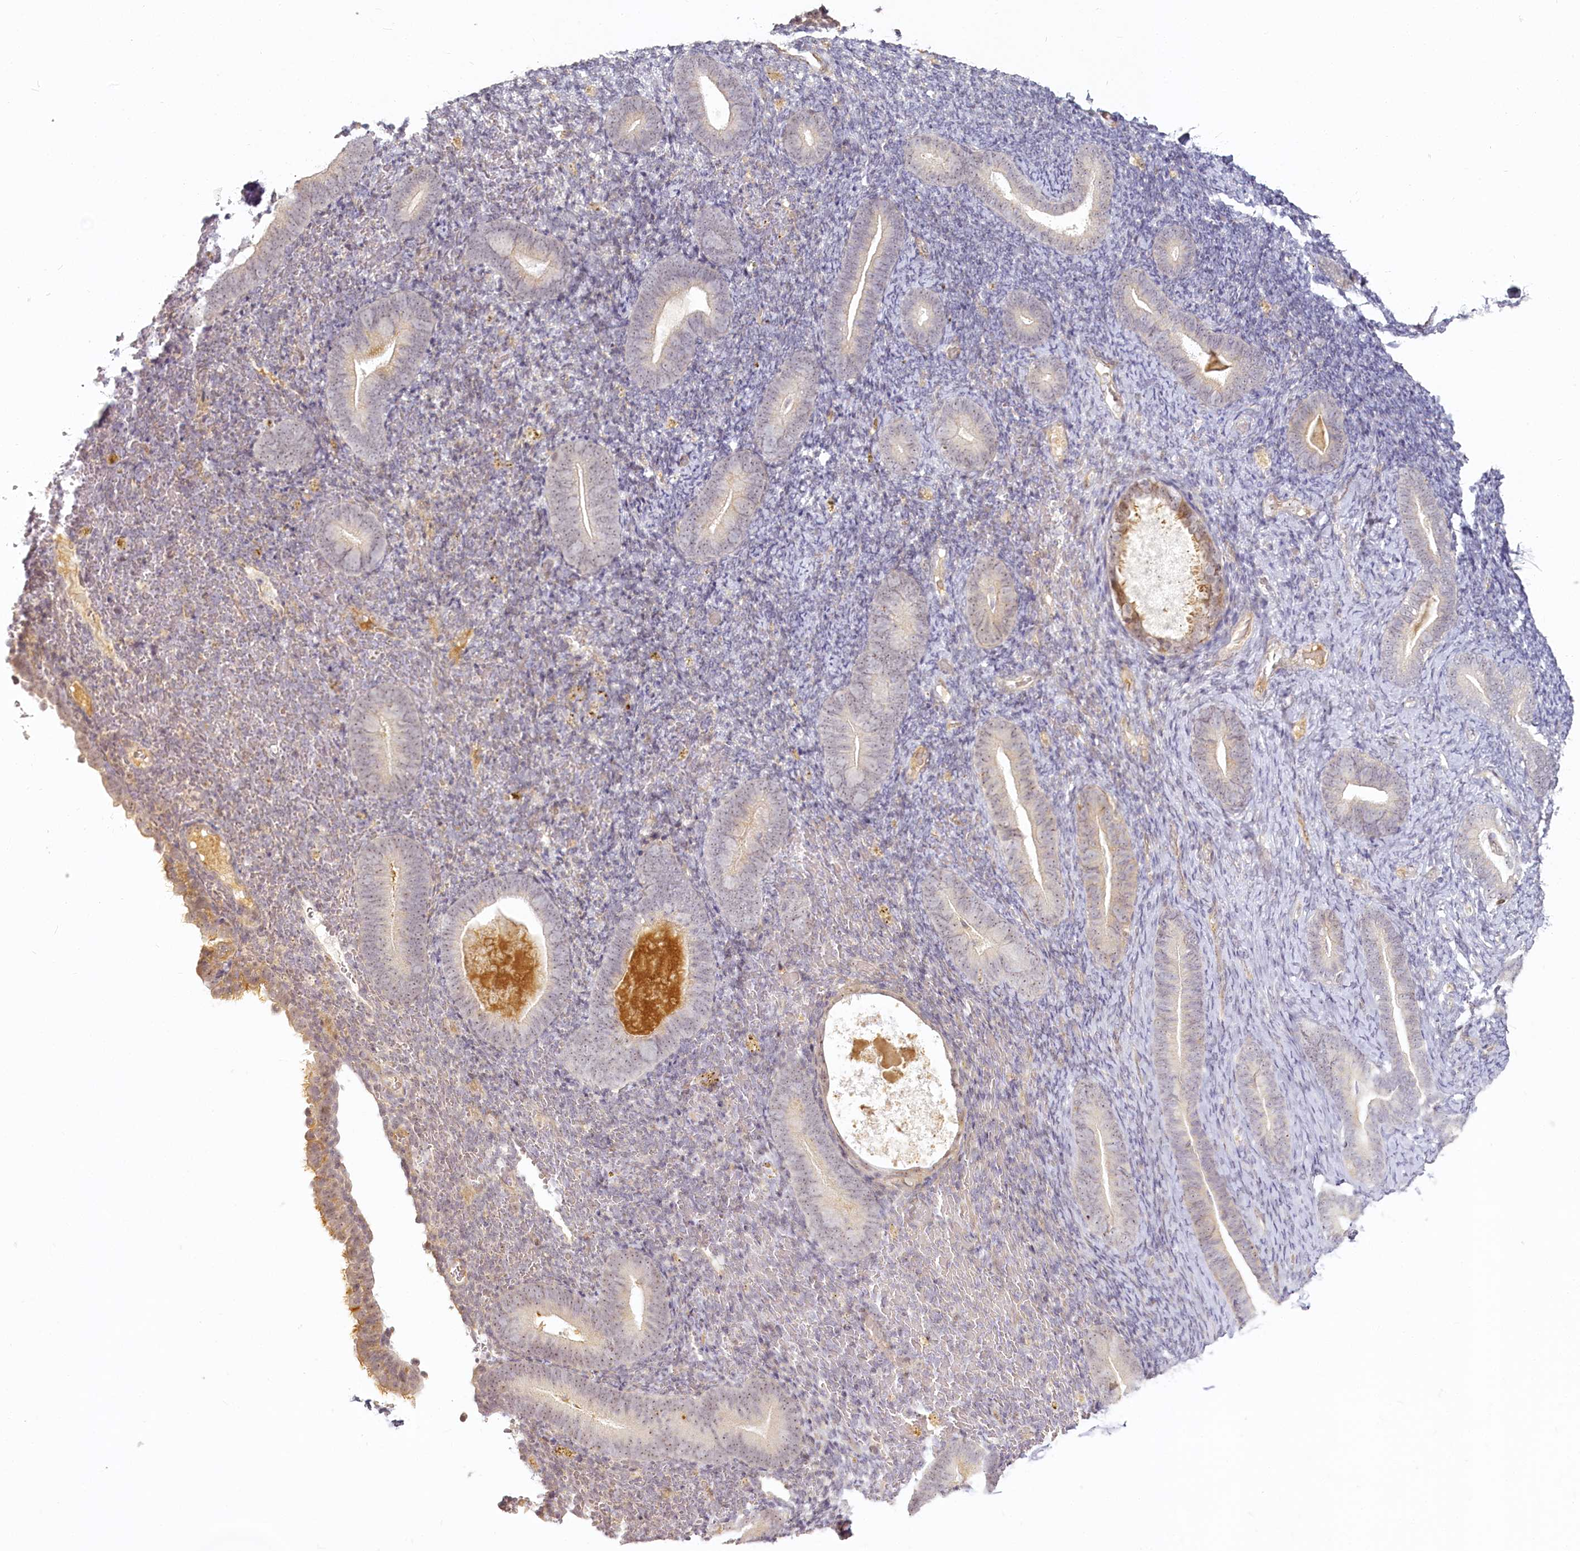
{"staining": {"intensity": "negative", "quantity": "none", "location": "none"}, "tissue": "endometrium", "cell_type": "Cells in endometrial stroma", "image_type": "normal", "snomed": [{"axis": "morphology", "description": "Normal tissue, NOS"}, {"axis": "topography", "description": "Endometrium"}], "caption": "Endometrium stained for a protein using immunohistochemistry reveals no staining cells in endometrial stroma.", "gene": "EXOSC7", "patient": {"sex": "female", "age": 51}}